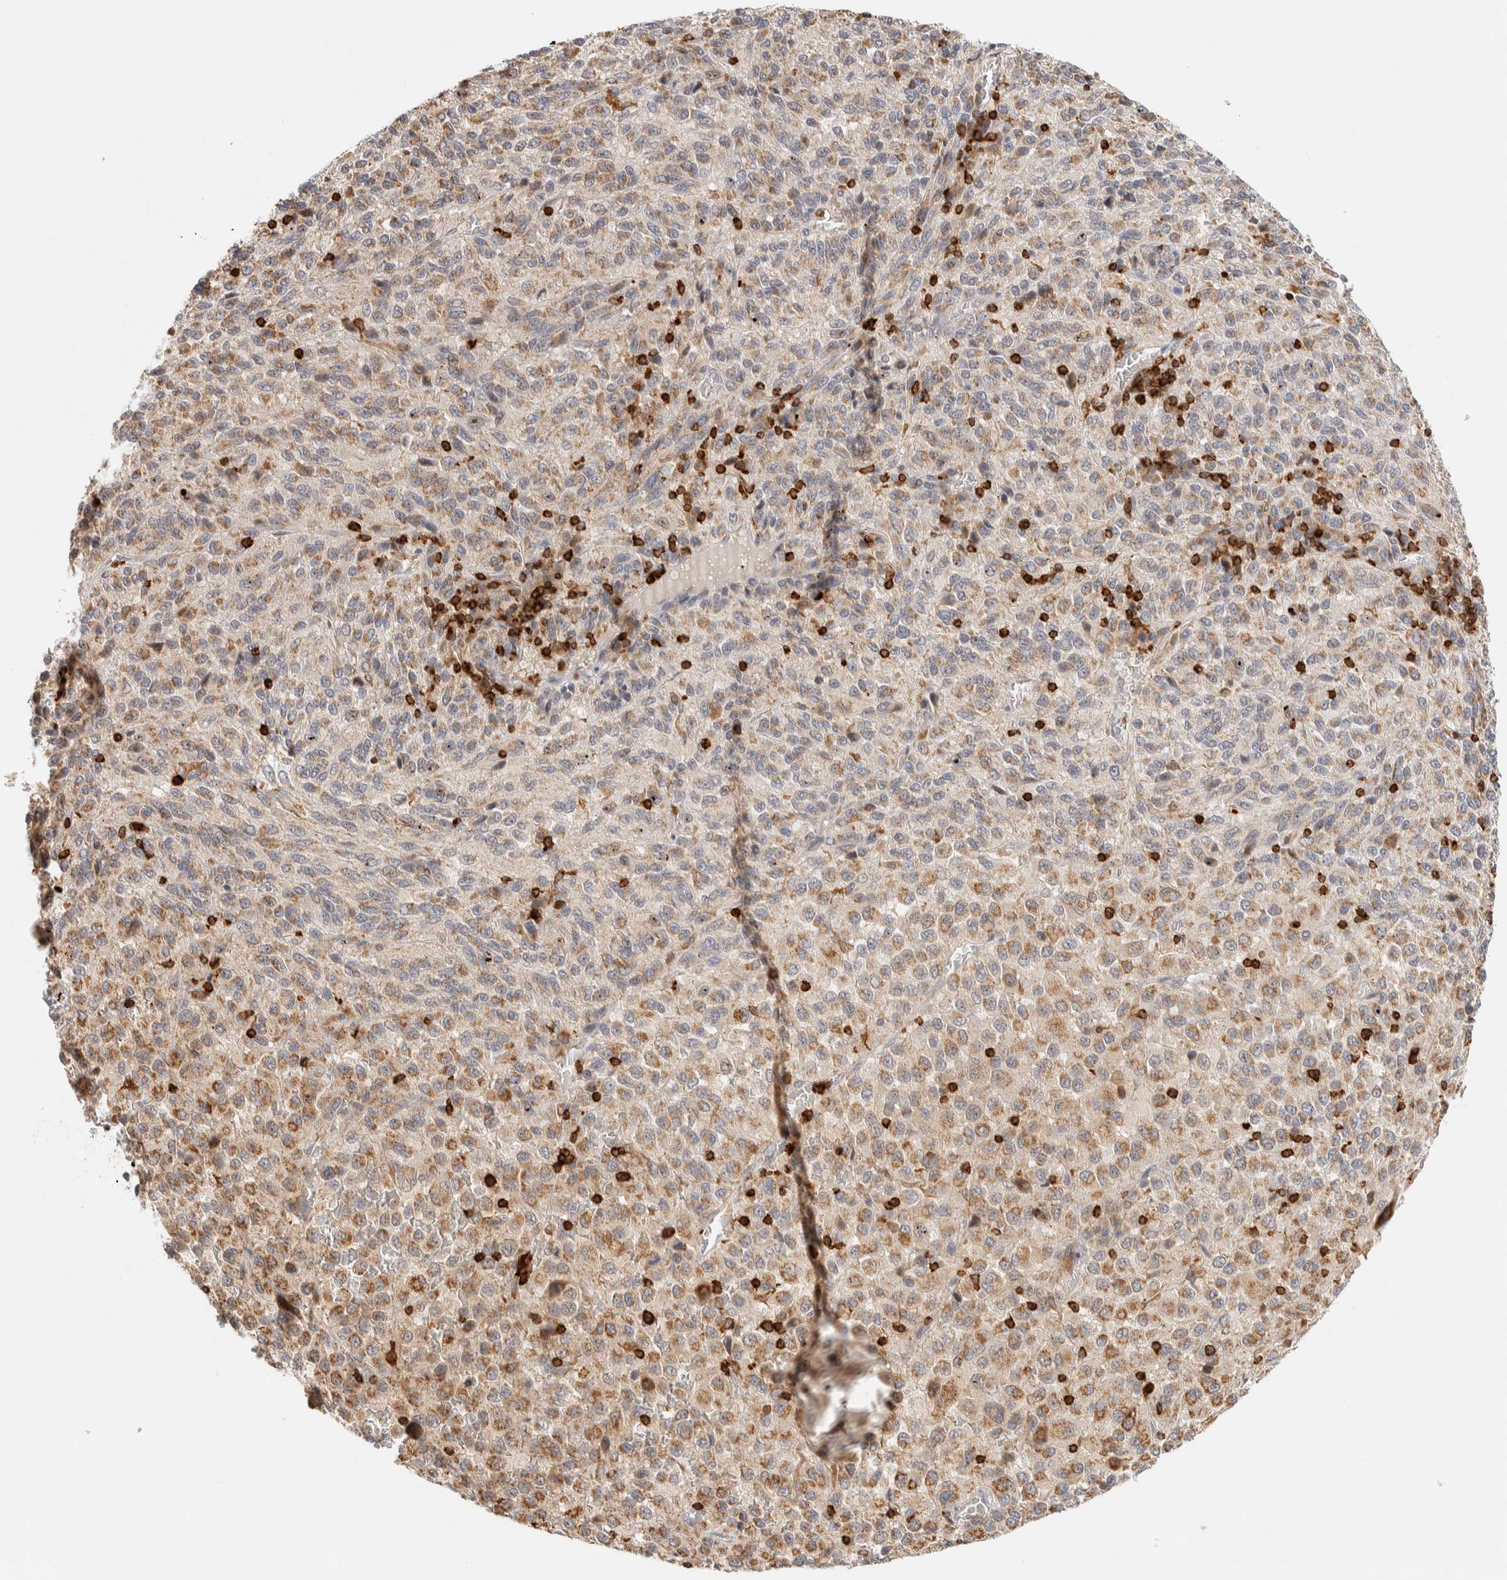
{"staining": {"intensity": "weak", "quantity": ">75%", "location": "cytoplasmic/membranous"}, "tissue": "melanoma", "cell_type": "Tumor cells", "image_type": "cancer", "snomed": [{"axis": "morphology", "description": "Malignant melanoma, Metastatic site"}, {"axis": "topography", "description": "Lung"}], "caption": "Protein expression analysis of human melanoma reveals weak cytoplasmic/membranous staining in approximately >75% of tumor cells.", "gene": "RUNDC1", "patient": {"sex": "male", "age": 64}}